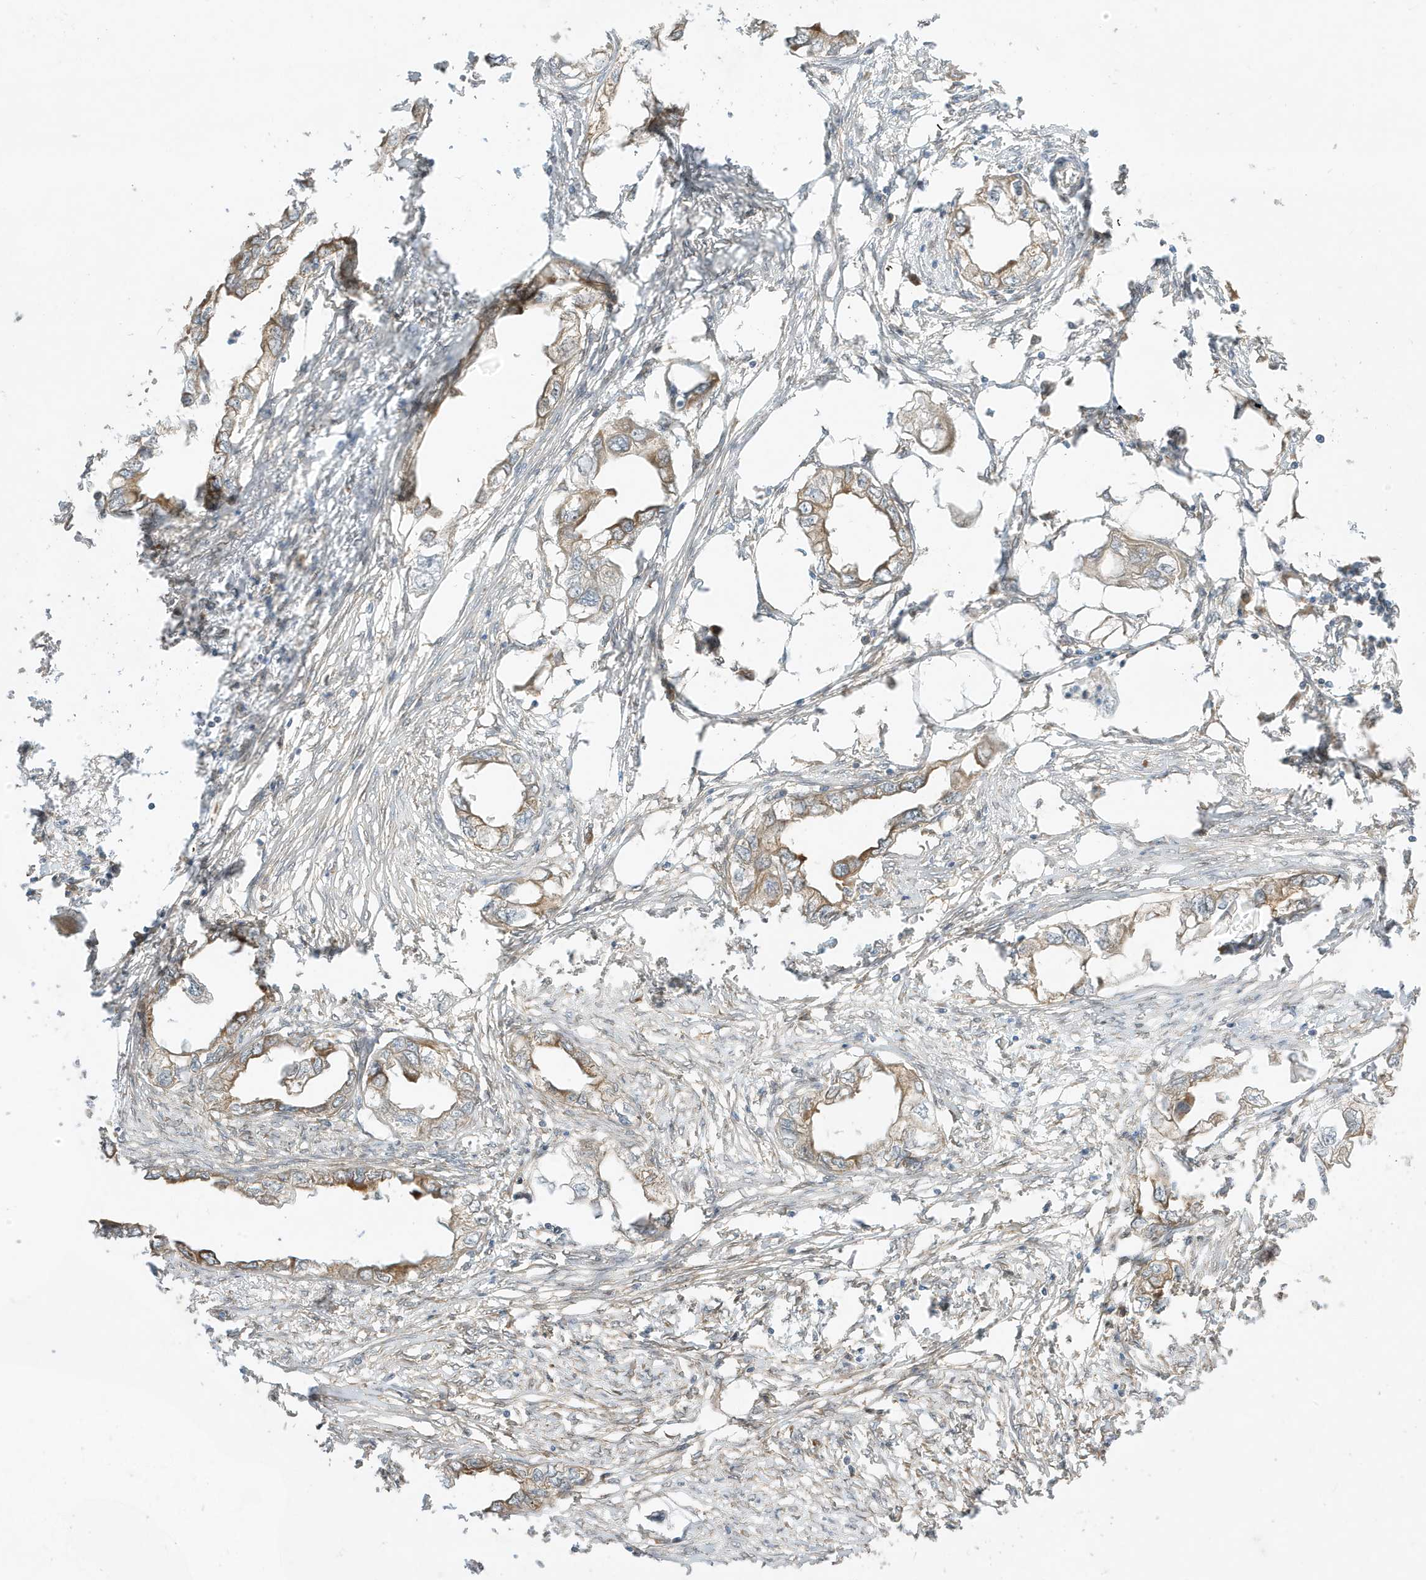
{"staining": {"intensity": "moderate", "quantity": "25%-75%", "location": "cytoplasmic/membranous"}, "tissue": "endometrial cancer", "cell_type": "Tumor cells", "image_type": "cancer", "snomed": [{"axis": "morphology", "description": "Adenocarcinoma, NOS"}, {"axis": "morphology", "description": "Adenocarcinoma, metastatic, NOS"}, {"axis": "topography", "description": "Adipose tissue"}, {"axis": "topography", "description": "Endometrium"}], "caption": "Immunohistochemistry (DAB (3,3'-diaminobenzidine)) staining of human adenocarcinoma (endometrial) exhibits moderate cytoplasmic/membranous protein positivity in about 25%-75% of tumor cells.", "gene": "SCARF2", "patient": {"sex": "female", "age": 67}}